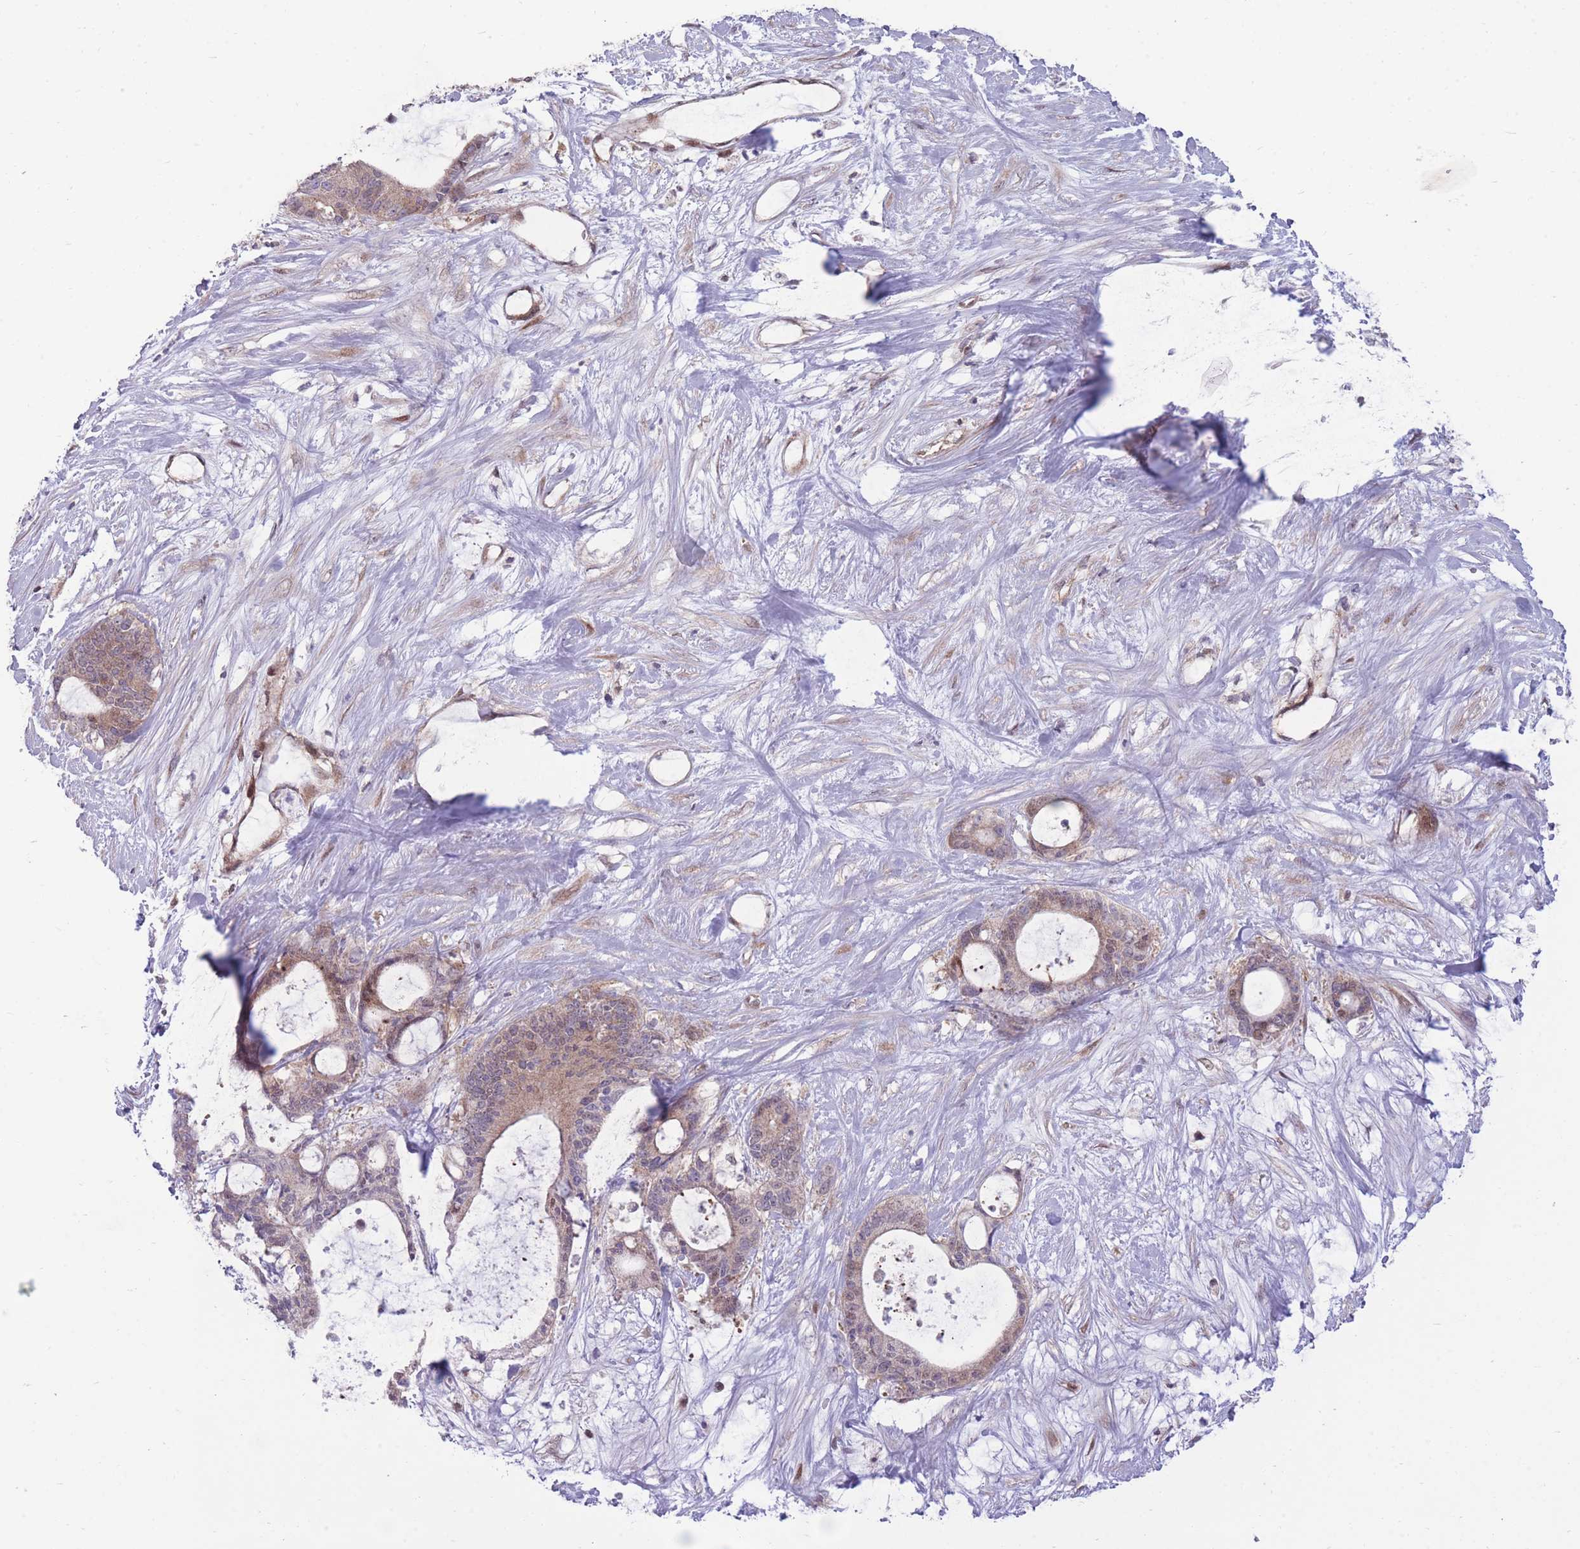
{"staining": {"intensity": "moderate", "quantity": "25%-75%", "location": "cytoplasmic/membranous"}, "tissue": "liver cancer", "cell_type": "Tumor cells", "image_type": "cancer", "snomed": [{"axis": "morphology", "description": "Normal tissue, NOS"}, {"axis": "morphology", "description": "Cholangiocarcinoma"}, {"axis": "topography", "description": "Liver"}, {"axis": "topography", "description": "Peripheral nerve tissue"}], "caption": "DAB immunohistochemical staining of liver cancer displays moderate cytoplasmic/membranous protein staining in about 25%-75% of tumor cells.", "gene": "RIC8A", "patient": {"sex": "female", "age": 73}}